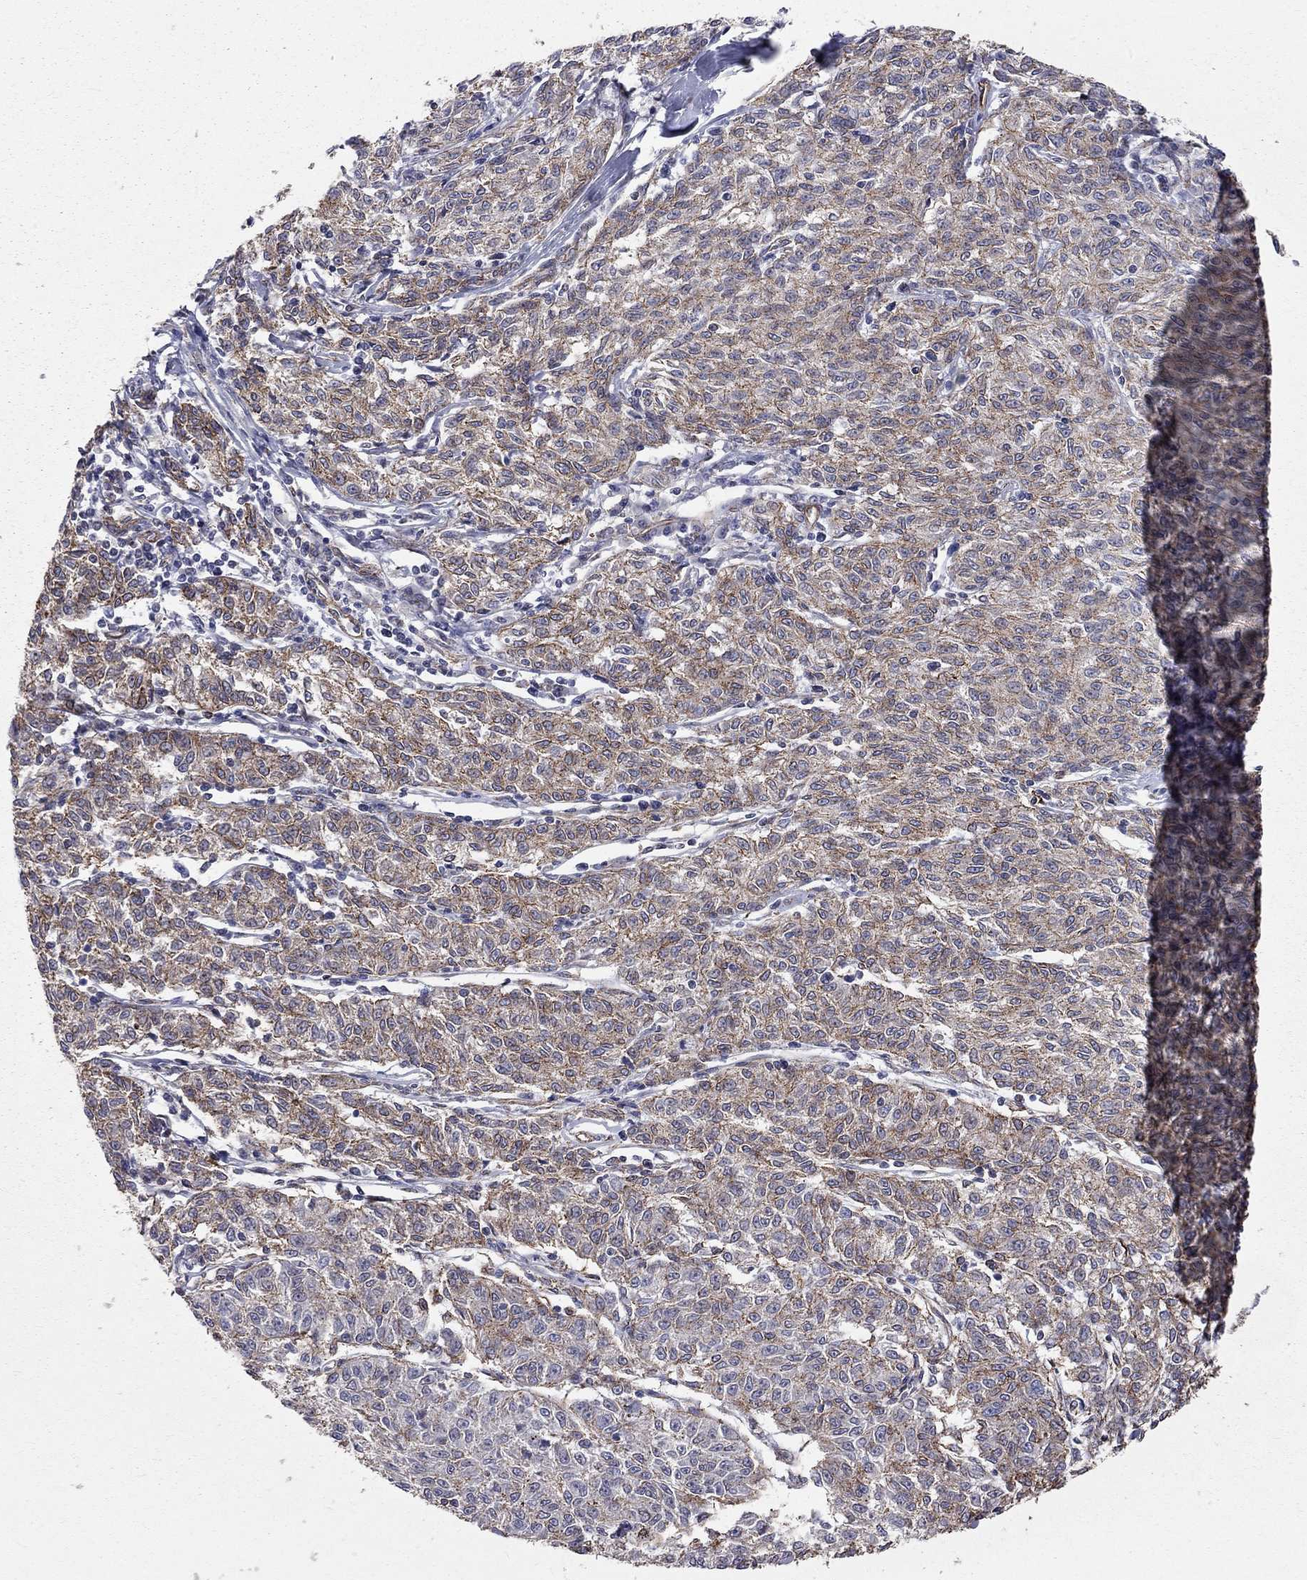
{"staining": {"intensity": "strong", "quantity": ">75%", "location": "cytoplasmic/membranous"}, "tissue": "melanoma", "cell_type": "Tumor cells", "image_type": "cancer", "snomed": [{"axis": "morphology", "description": "Malignant melanoma, NOS"}, {"axis": "topography", "description": "Skin"}], "caption": "Protein analysis of malignant melanoma tissue demonstrates strong cytoplasmic/membranous staining in about >75% of tumor cells.", "gene": "BICDL2", "patient": {"sex": "female", "age": 72}}